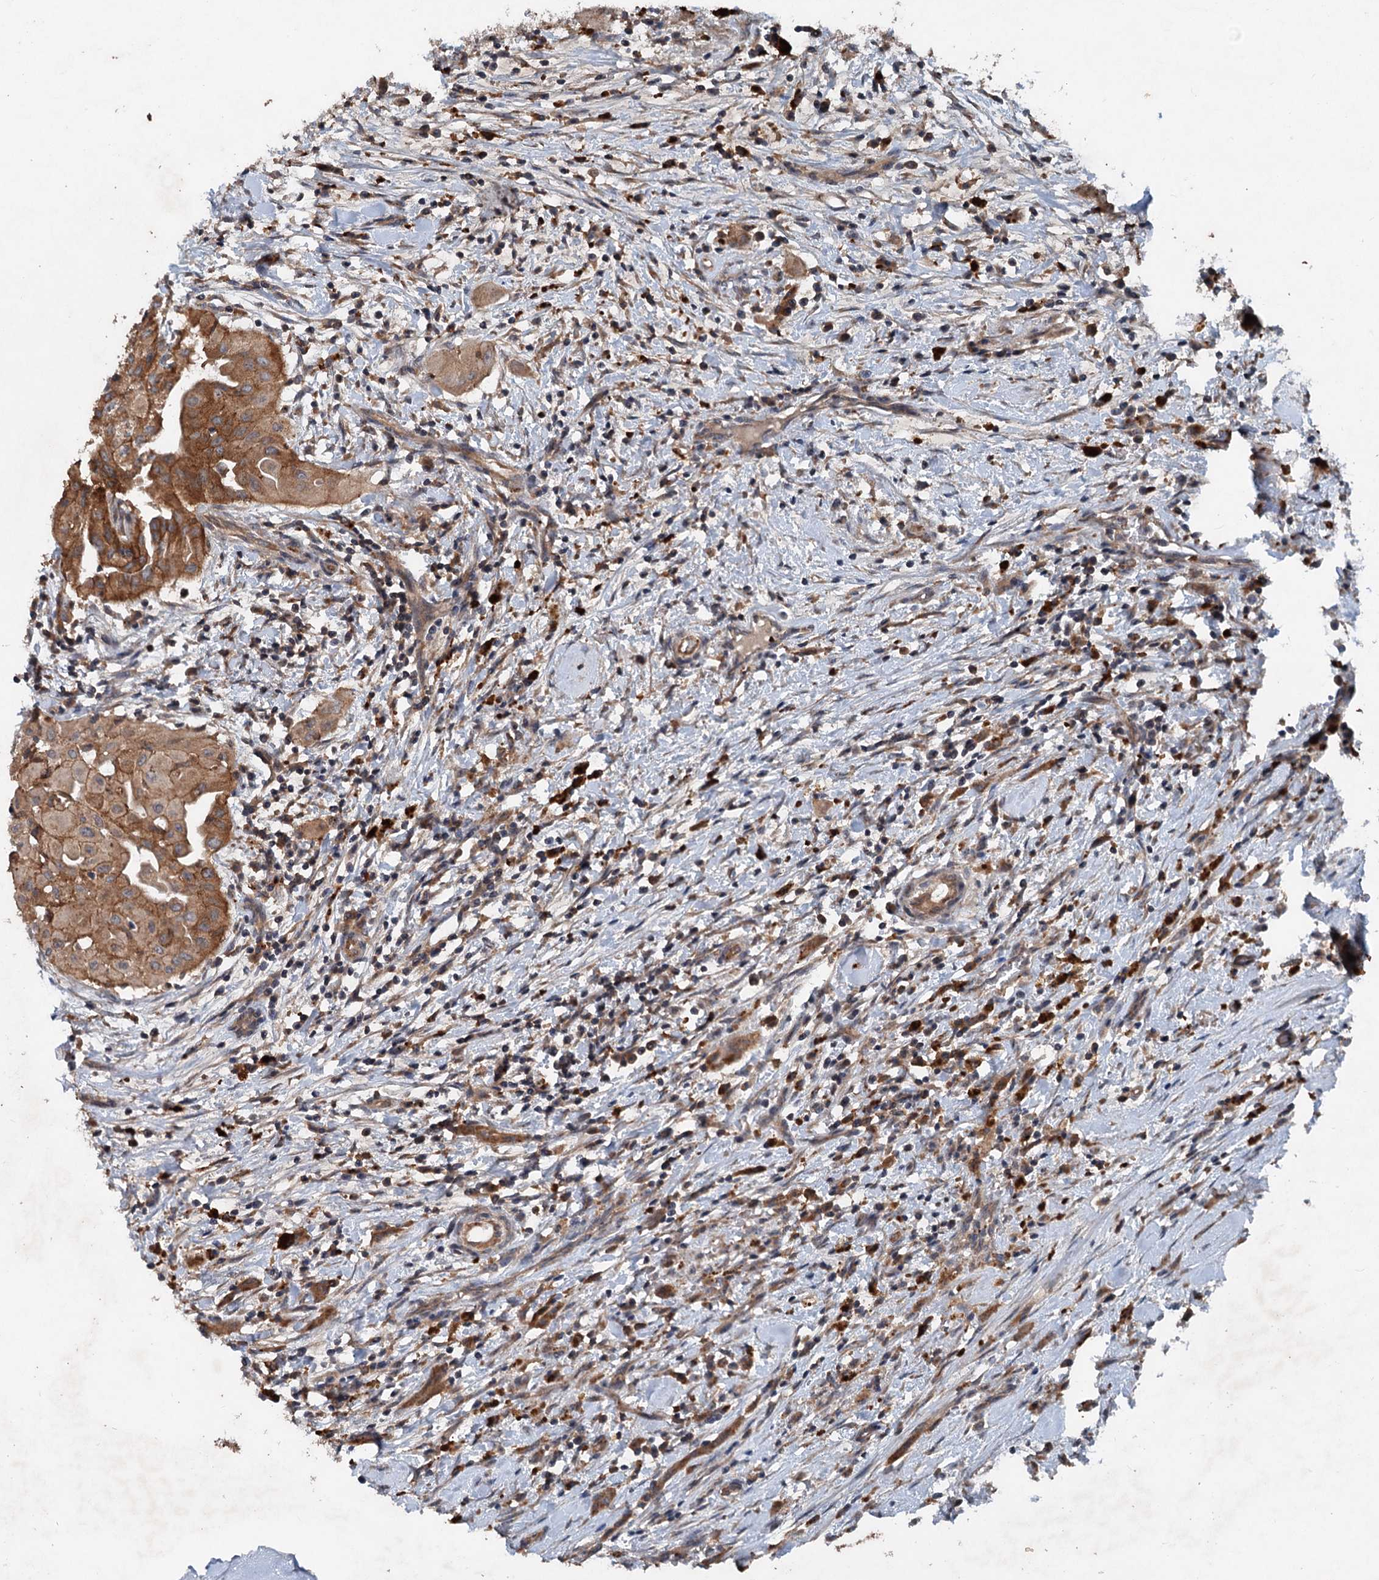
{"staining": {"intensity": "strong", "quantity": ">75%", "location": "cytoplasmic/membranous"}, "tissue": "thyroid cancer", "cell_type": "Tumor cells", "image_type": "cancer", "snomed": [{"axis": "morphology", "description": "Papillary adenocarcinoma, NOS"}, {"axis": "topography", "description": "Thyroid gland"}], "caption": "A histopathology image showing strong cytoplasmic/membranous expression in about >75% of tumor cells in papillary adenocarcinoma (thyroid), as visualized by brown immunohistochemical staining.", "gene": "N4BP2L2", "patient": {"sex": "female", "age": 59}}